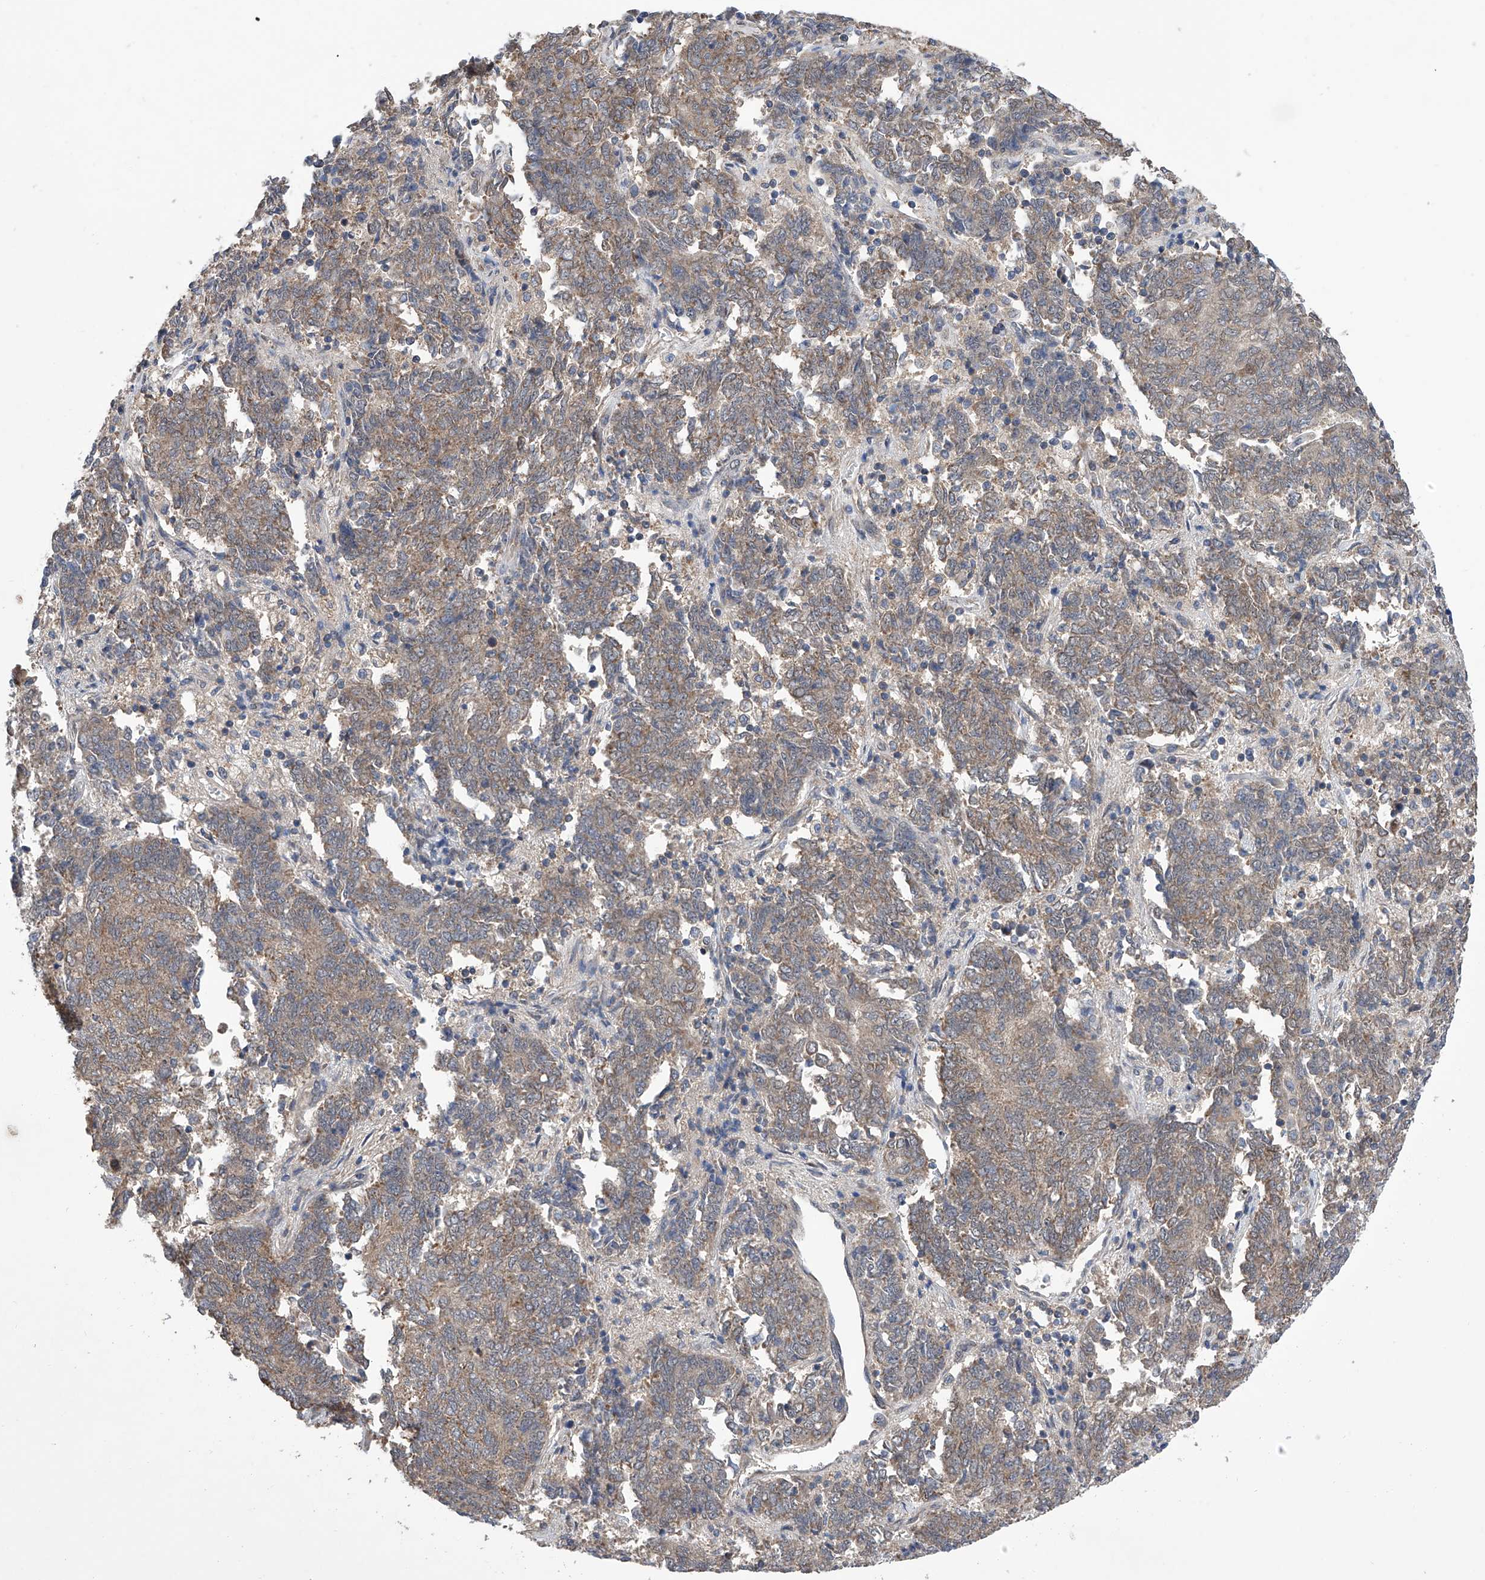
{"staining": {"intensity": "weak", "quantity": ">75%", "location": "cytoplasmic/membranous"}, "tissue": "endometrial cancer", "cell_type": "Tumor cells", "image_type": "cancer", "snomed": [{"axis": "morphology", "description": "Adenocarcinoma, NOS"}, {"axis": "topography", "description": "Endometrium"}], "caption": "This is an image of immunohistochemistry staining of endometrial cancer (adenocarcinoma), which shows weak staining in the cytoplasmic/membranous of tumor cells.", "gene": "USP45", "patient": {"sex": "female", "age": 80}}